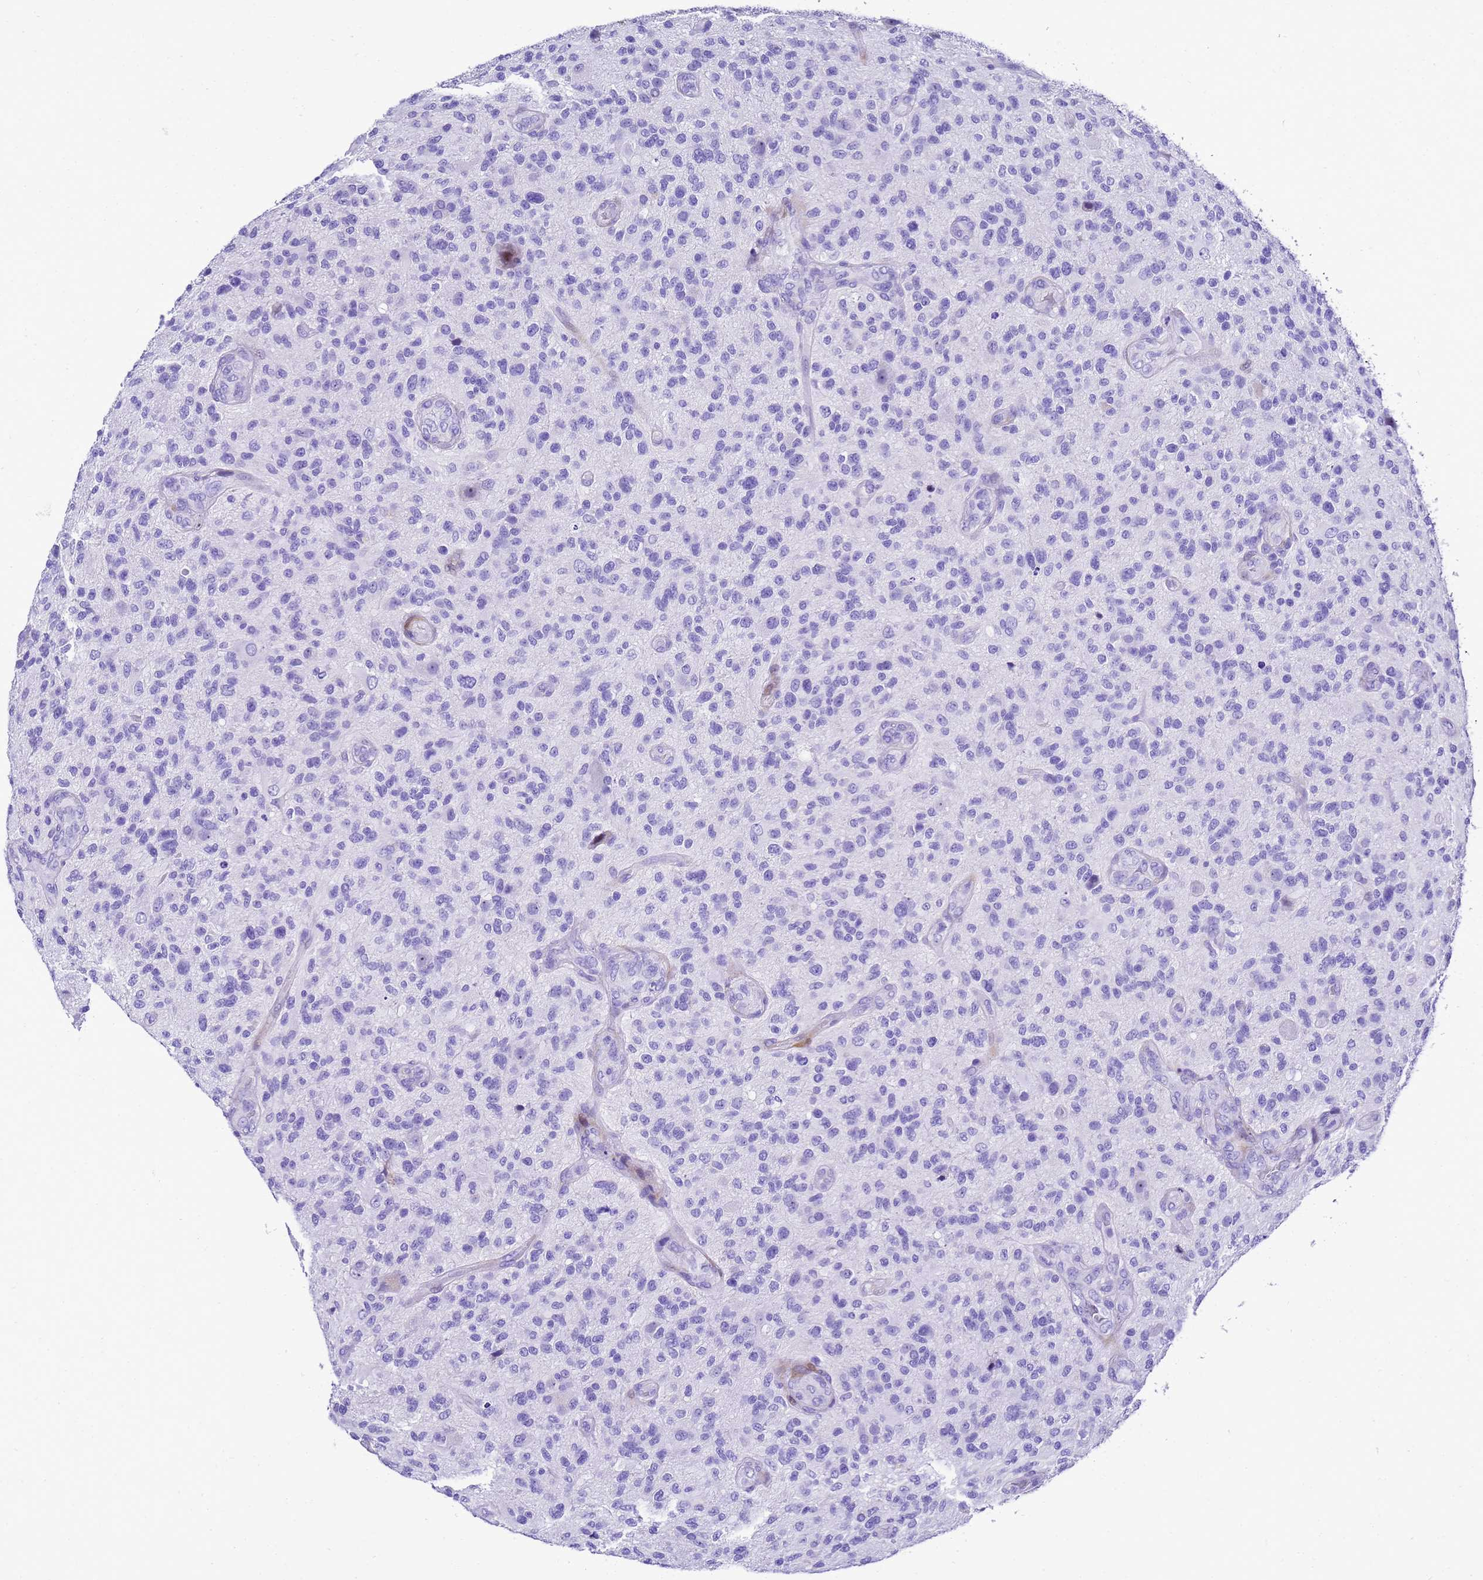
{"staining": {"intensity": "negative", "quantity": "none", "location": "none"}, "tissue": "glioma", "cell_type": "Tumor cells", "image_type": "cancer", "snomed": [{"axis": "morphology", "description": "Glioma, malignant, High grade"}, {"axis": "topography", "description": "Brain"}], "caption": "Immunohistochemistry image of human glioma stained for a protein (brown), which shows no positivity in tumor cells.", "gene": "UGT2B10", "patient": {"sex": "male", "age": 47}}